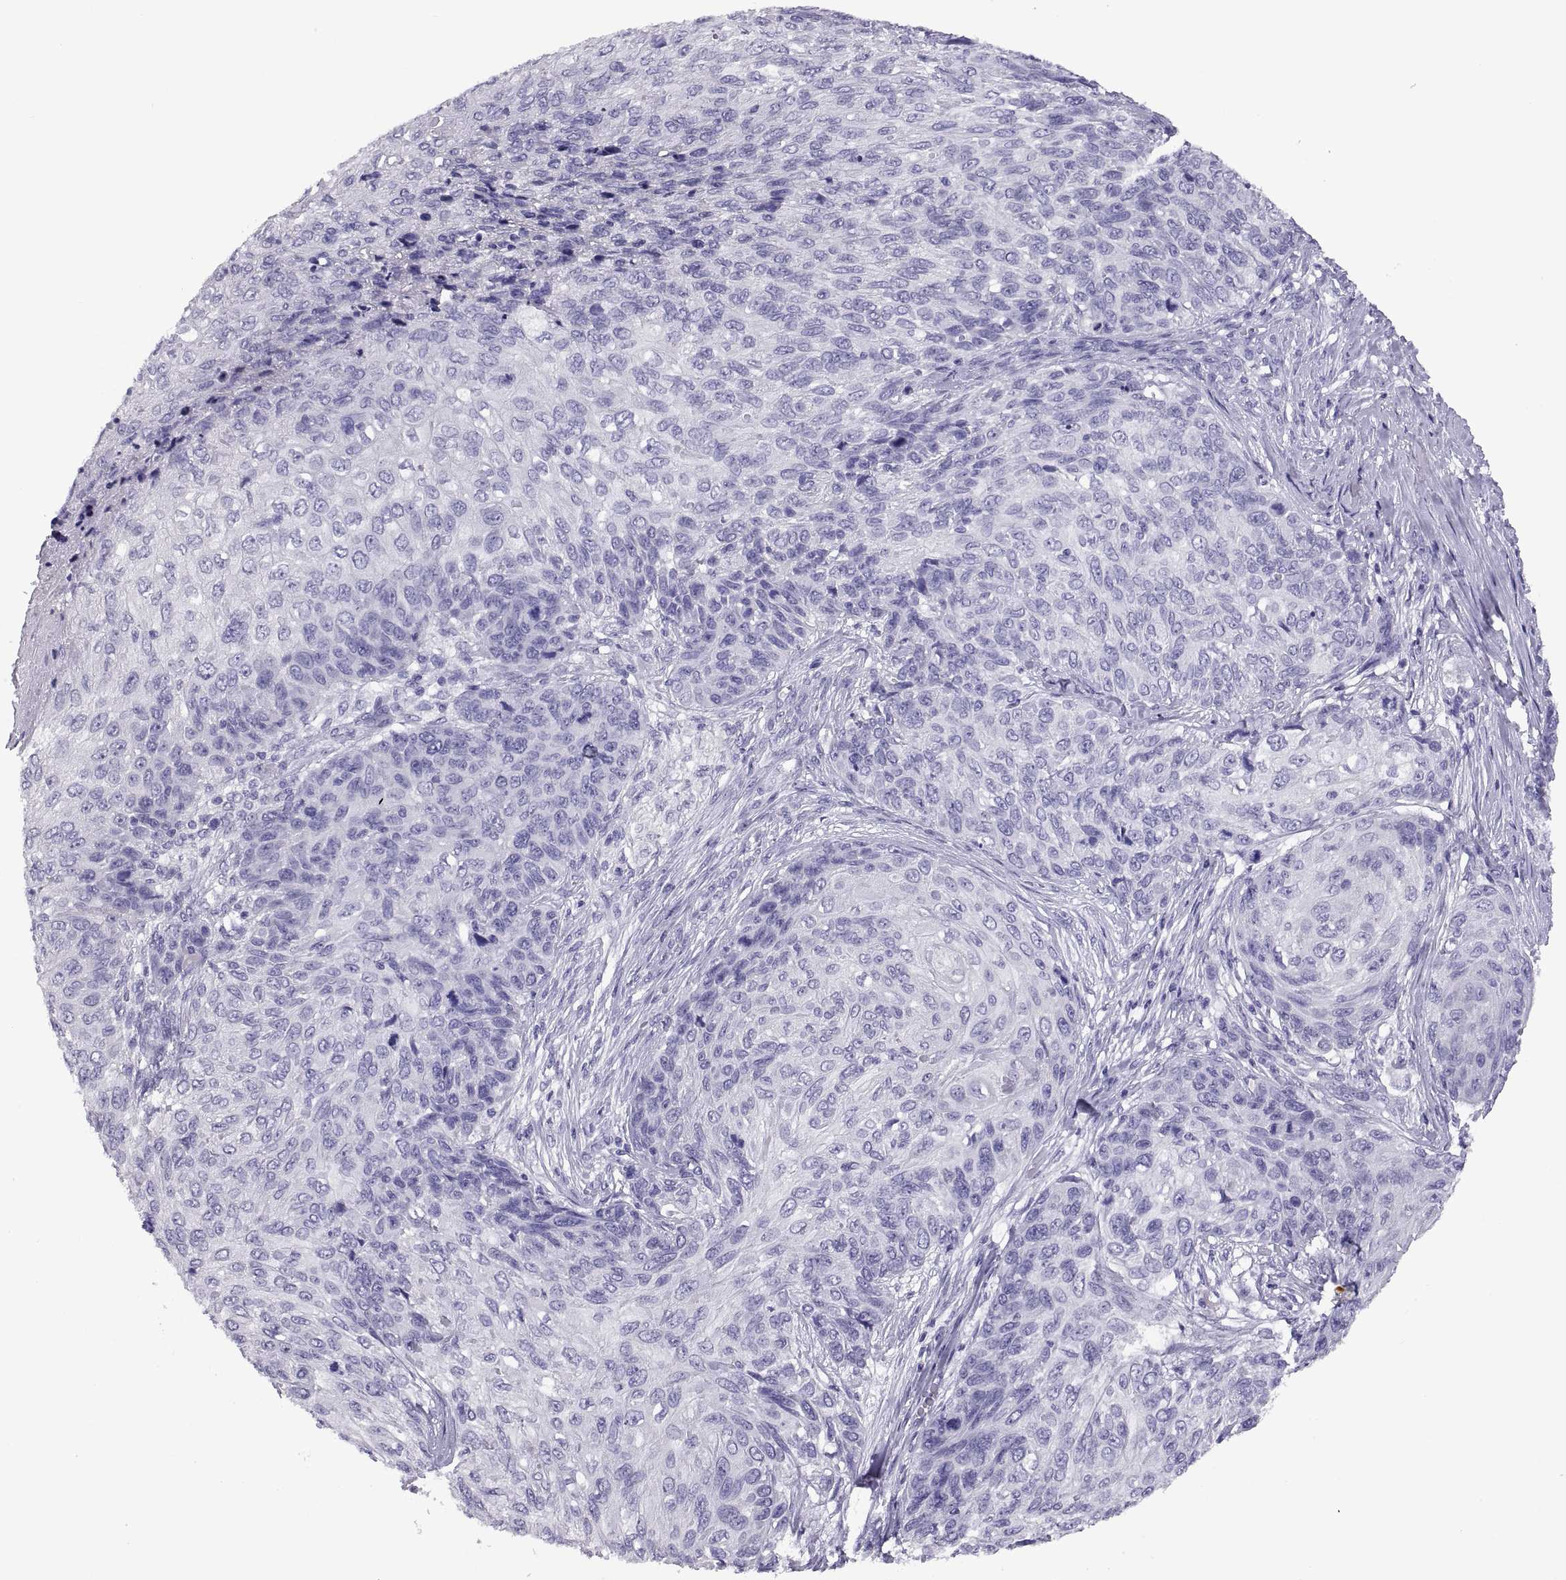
{"staining": {"intensity": "negative", "quantity": "none", "location": "none"}, "tissue": "skin cancer", "cell_type": "Tumor cells", "image_type": "cancer", "snomed": [{"axis": "morphology", "description": "Squamous cell carcinoma, NOS"}, {"axis": "topography", "description": "Skin"}], "caption": "DAB immunohistochemical staining of squamous cell carcinoma (skin) reveals no significant expression in tumor cells. Brightfield microscopy of IHC stained with DAB (3,3'-diaminobenzidine) (brown) and hematoxylin (blue), captured at high magnification.", "gene": "RGS20", "patient": {"sex": "male", "age": 92}}